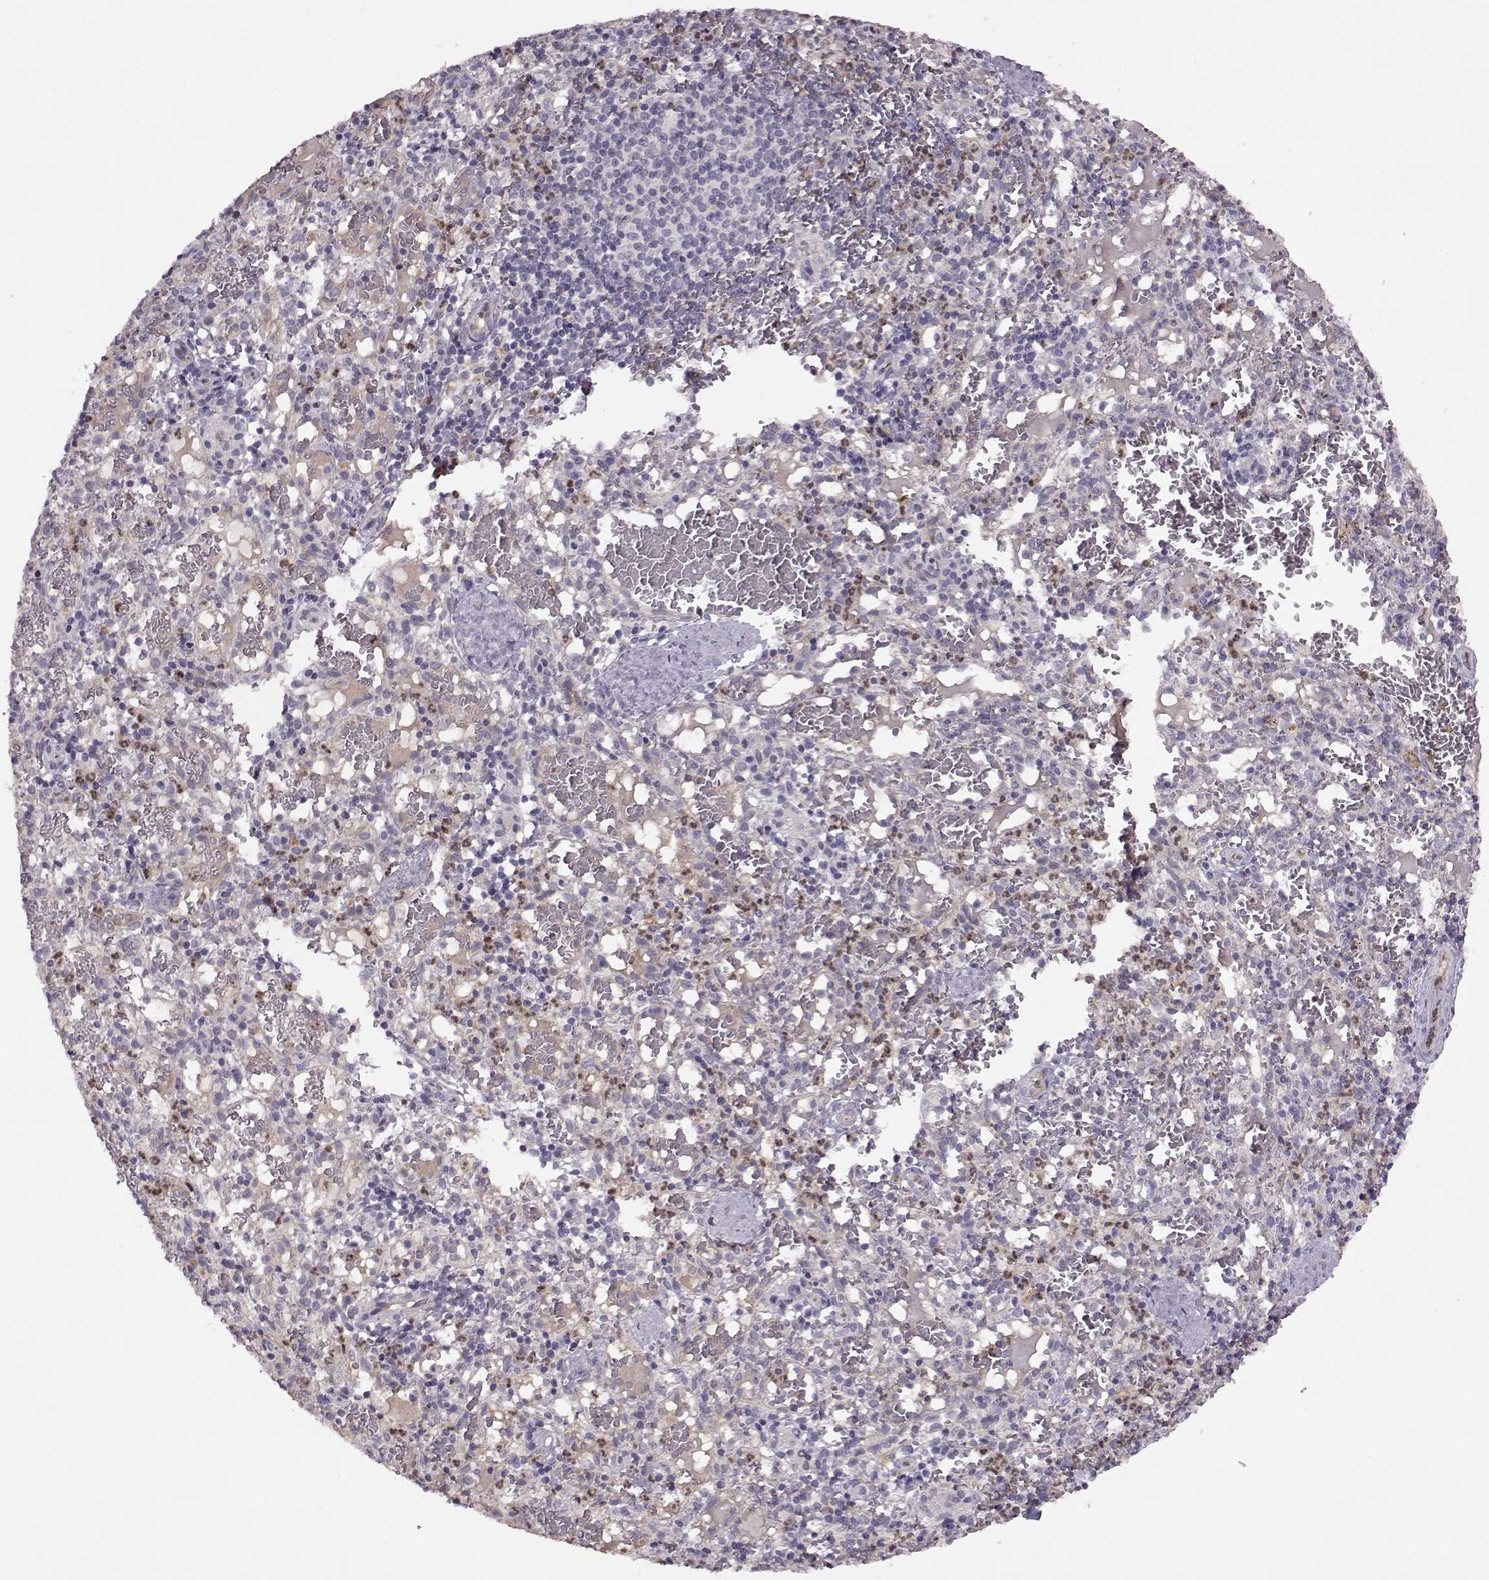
{"staining": {"intensity": "weak", "quantity": "<25%", "location": "cytoplasmic/membranous"}, "tissue": "spleen", "cell_type": "Cells in red pulp", "image_type": "normal", "snomed": [{"axis": "morphology", "description": "Normal tissue, NOS"}, {"axis": "topography", "description": "Spleen"}], "caption": "Immunohistochemical staining of unremarkable spleen demonstrates no significant expression in cells in red pulp. (DAB (3,3'-diaminobenzidine) immunohistochemistry visualized using brightfield microscopy, high magnification).", "gene": "BMX", "patient": {"sex": "male", "age": 11}}